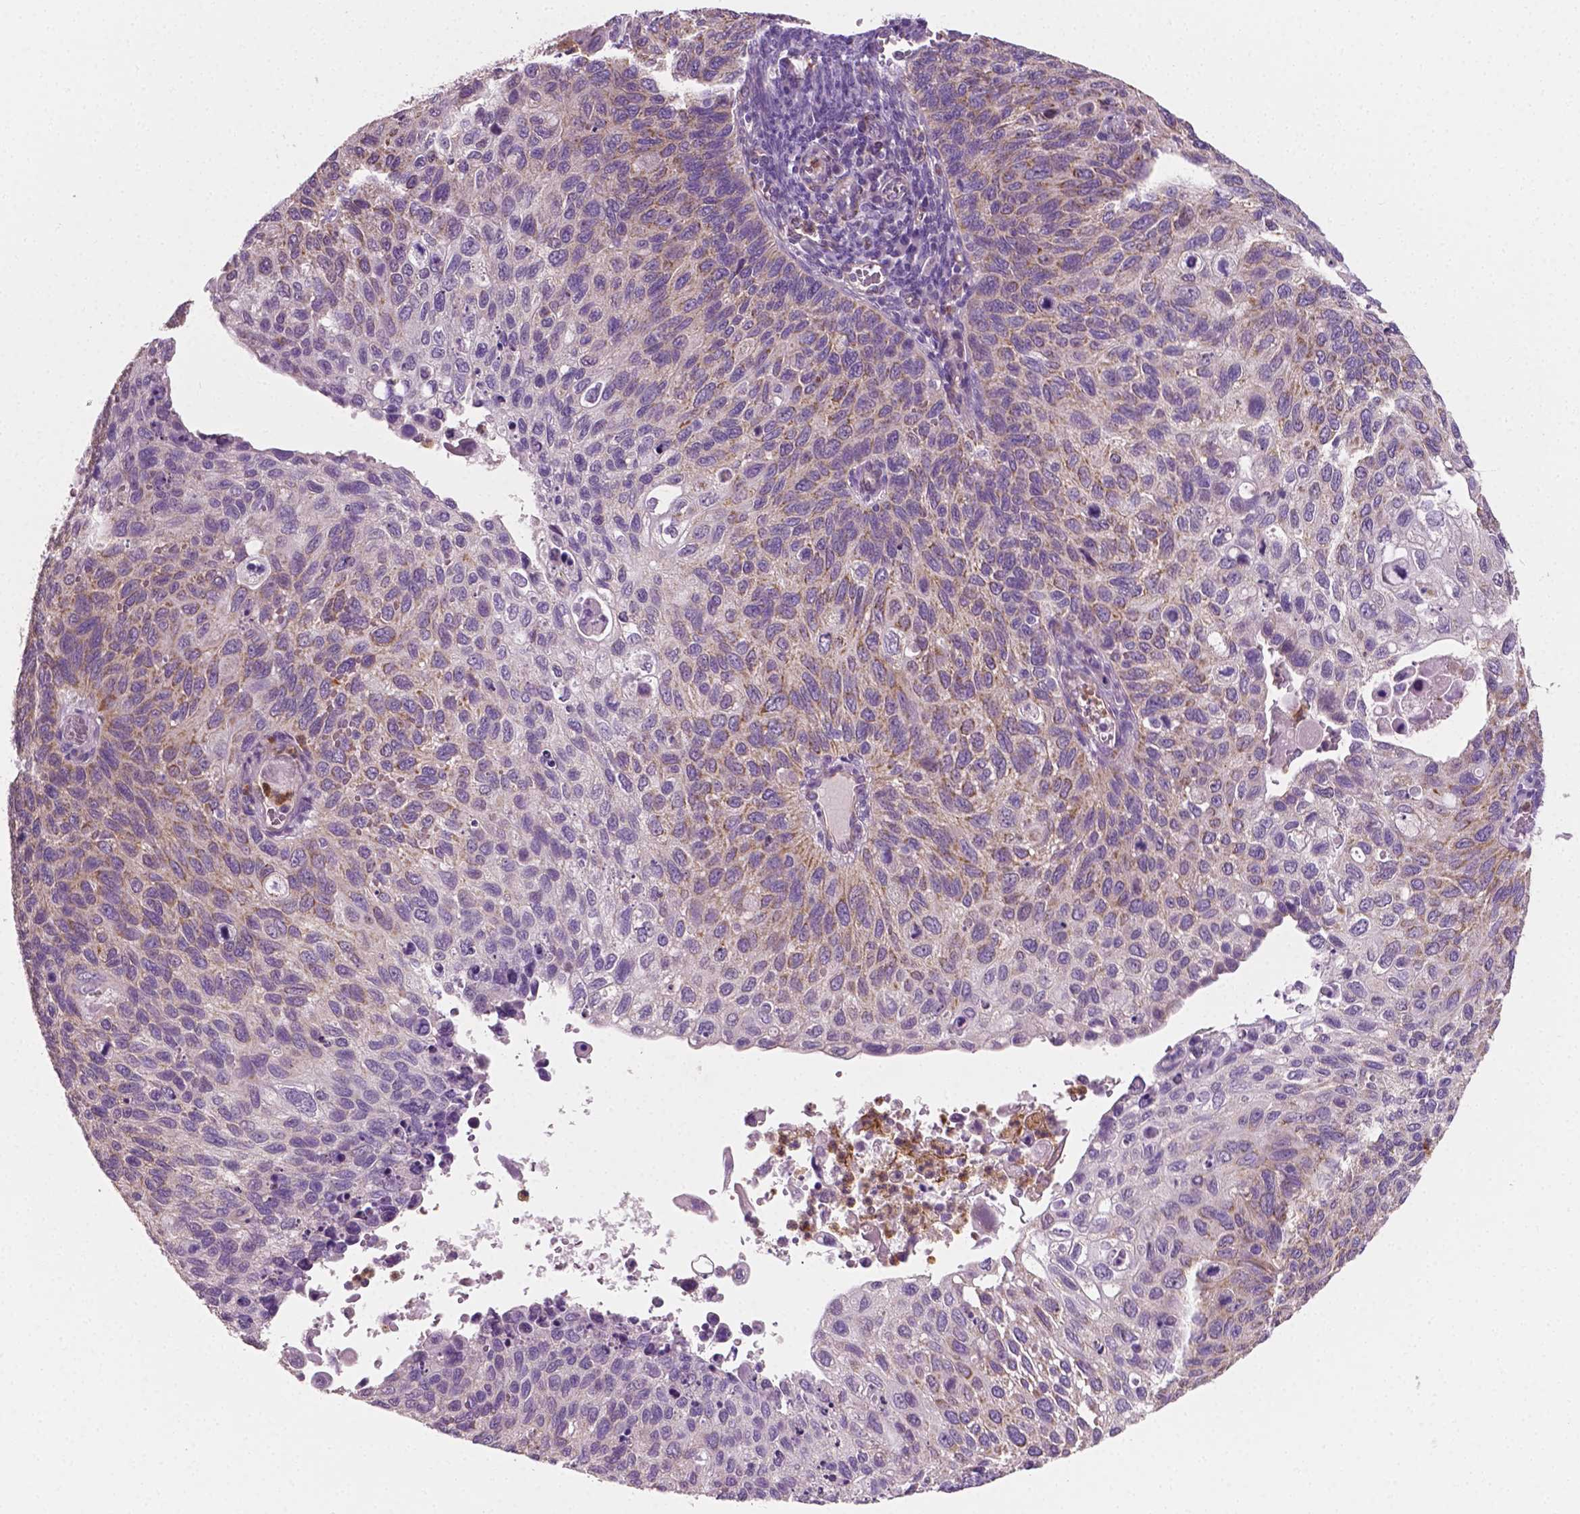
{"staining": {"intensity": "weak", "quantity": "25%-75%", "location": "cytoplasmic/membranous"}, "tissue": "cervical cancer", "cell_type": "Tumor cells", "image_type": "cancer", "snomed": [{"axis": "morphology", "description": "Squamous cell carcinoma, NOS"}, {"axis": "topography", "description": "Cervix"}], "caption": "This image reveals immunohistochemistry (IHC) staining of human cervical squamous cell carcinoma, with low weak cytoplasmic/membranous staining in approximately 25%-75% of tumor cells.", "gene": "PTX3", "patient": {"sex": "female", "age": 70}}